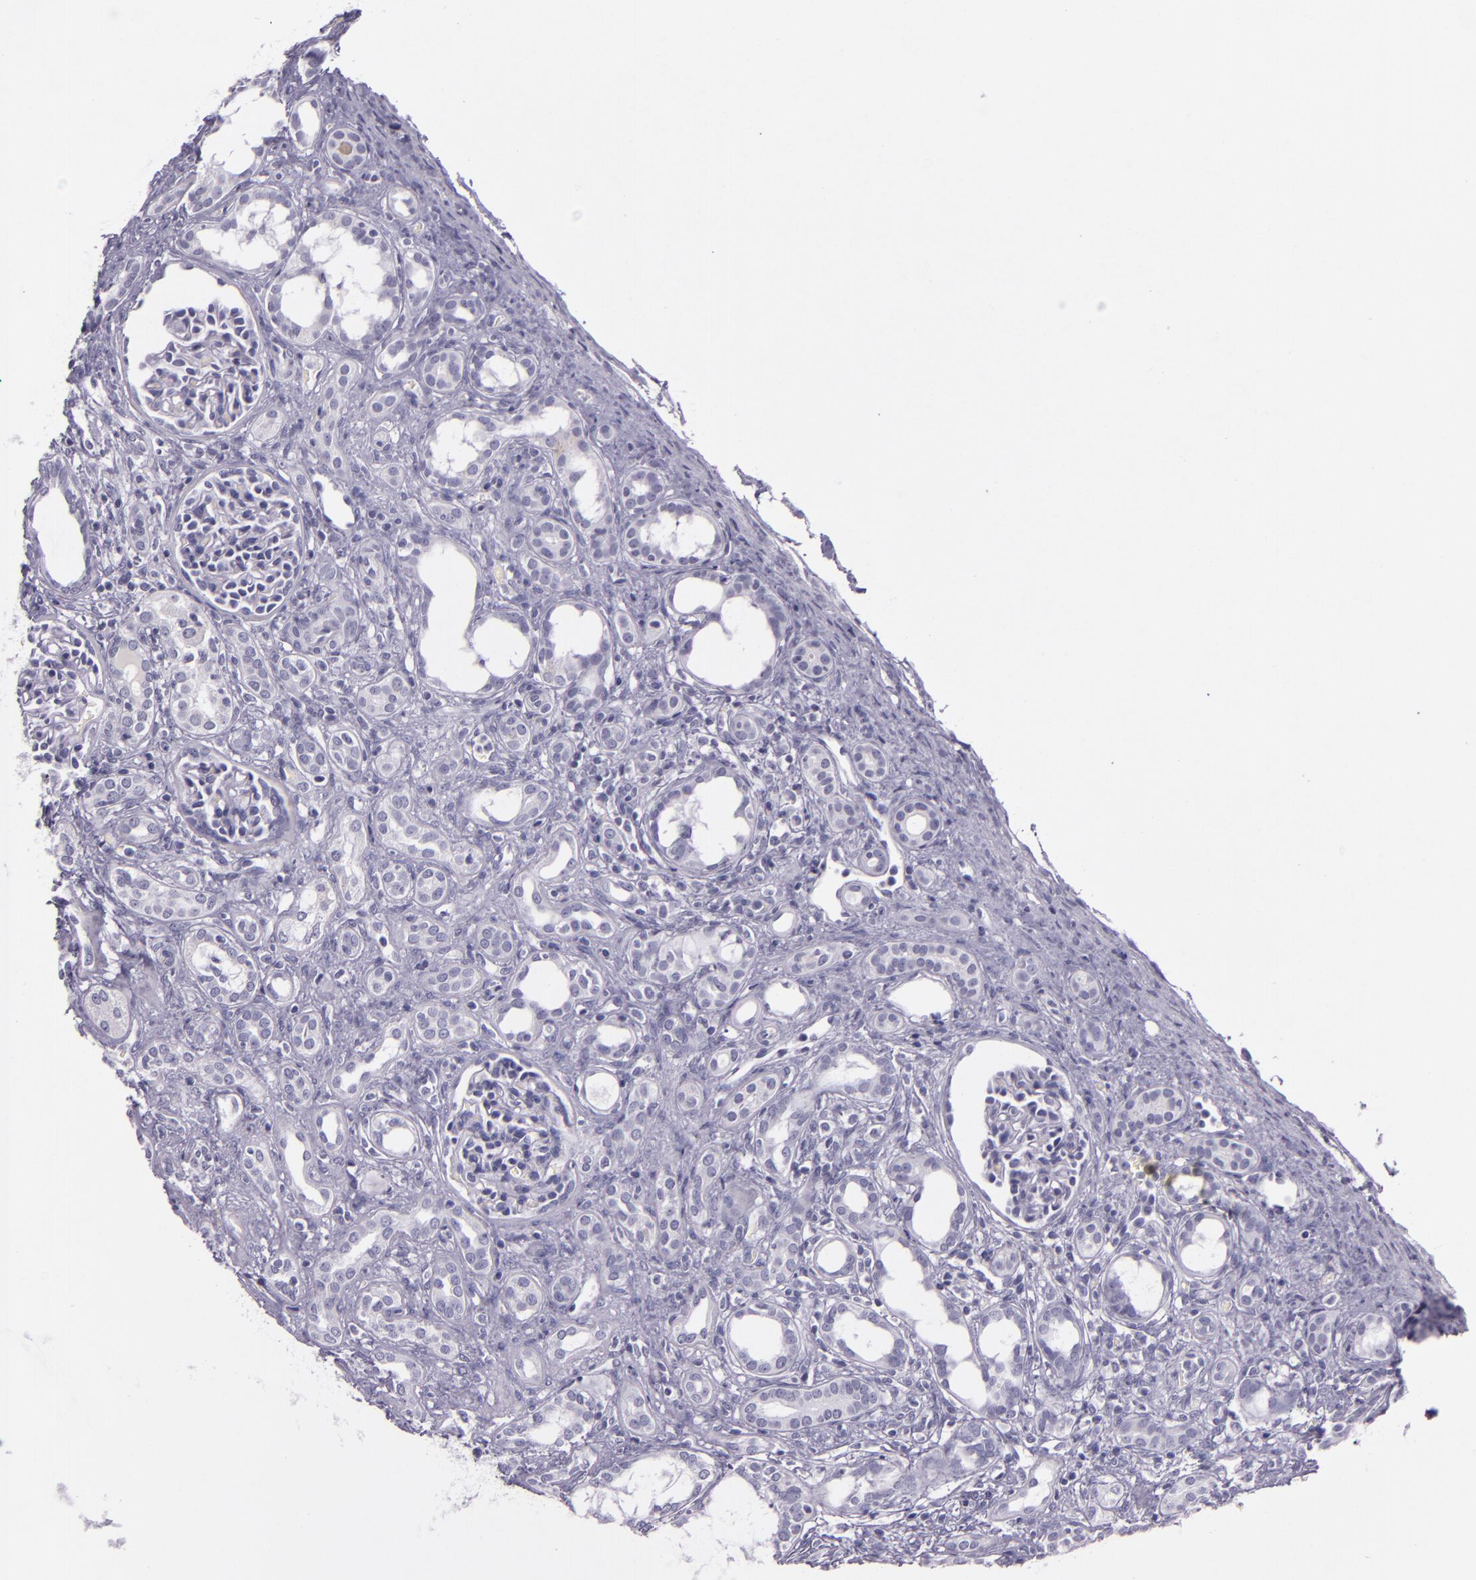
{"staining": {"intensity": "negative", "quantity": "none", "location": "none"}, "tissue": "kidney", "cell_type": "Cells in glomeruli", "image_type": "normal", "snomed": [{"axis": "morphology", "description": "Normal tissue, NOS"}, {"axis": "topography", "description": "Kidney"}], "caption": "A high-resolution micrograph shows IHC staining of unremarkable kidney, which demonstrates no significant expression in cells in glomeruli. (DAB (3,3'-diaminobenzidine) immunohistochemistry with hematoxylin counter stain).", "gene": "INA", "patient": {"sex": "male", "age": 7}}